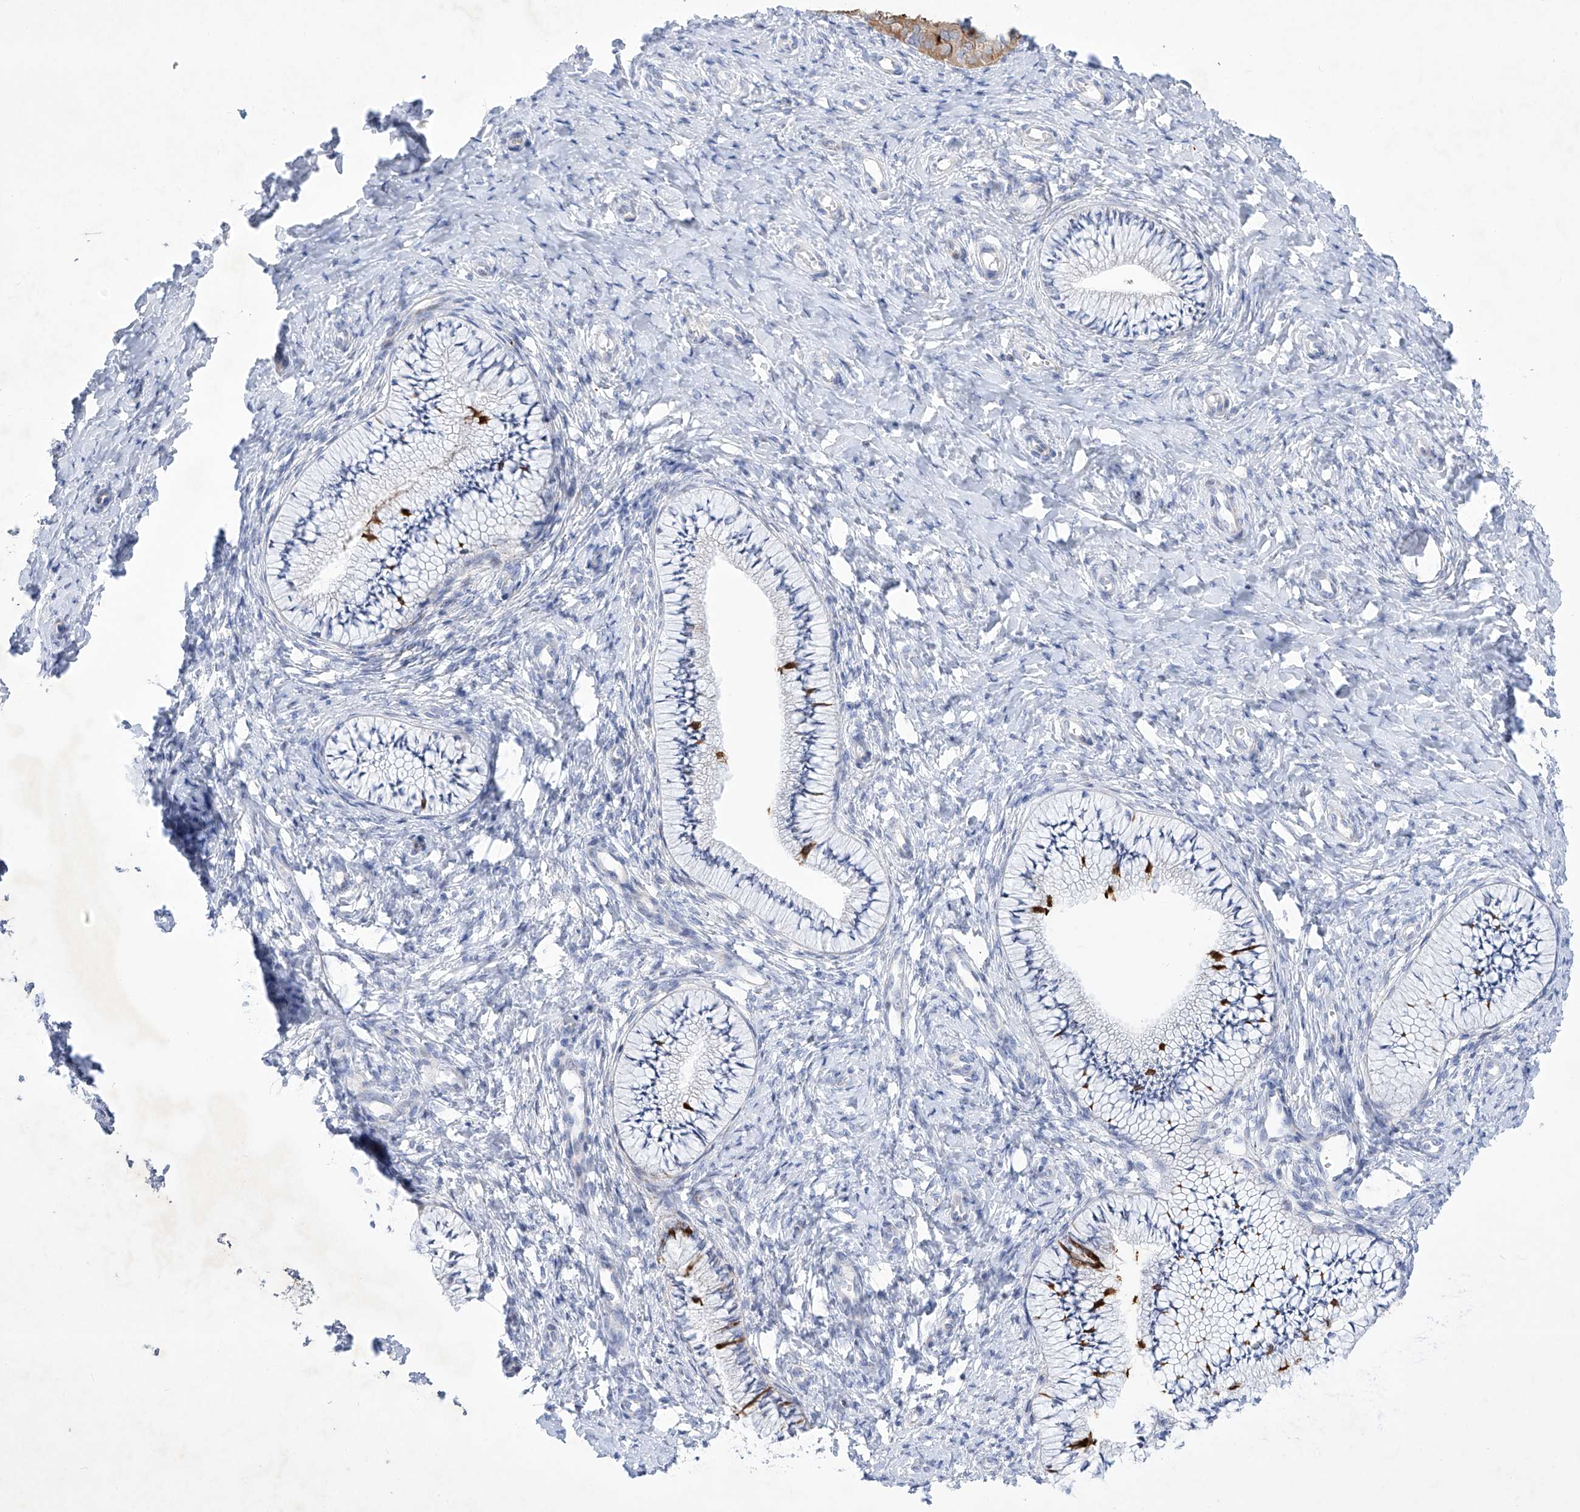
{"staining": {"intensity": "moderate", "quantity": "25%-75%", "location": "cytoplasmic/membranous"}, "tissue": "cervix", "cell_type": "Glandular cells", "image_type": "normal", "snomed": [{"axis": "morphology", "description": "Normal tissue, NOS"}, {"axis": "topography", "description": "Cervix"}], "caption": "DAB (3,3'-diaminobenzidine) immunohistochemical staining of normal human cervix demonstrates moderate cytoplasmic/membranous protein expression in approximately 25%-75% of glandular cells.", "gene": "C1orf87", "patient": {"sex": "female", "age": 36}}